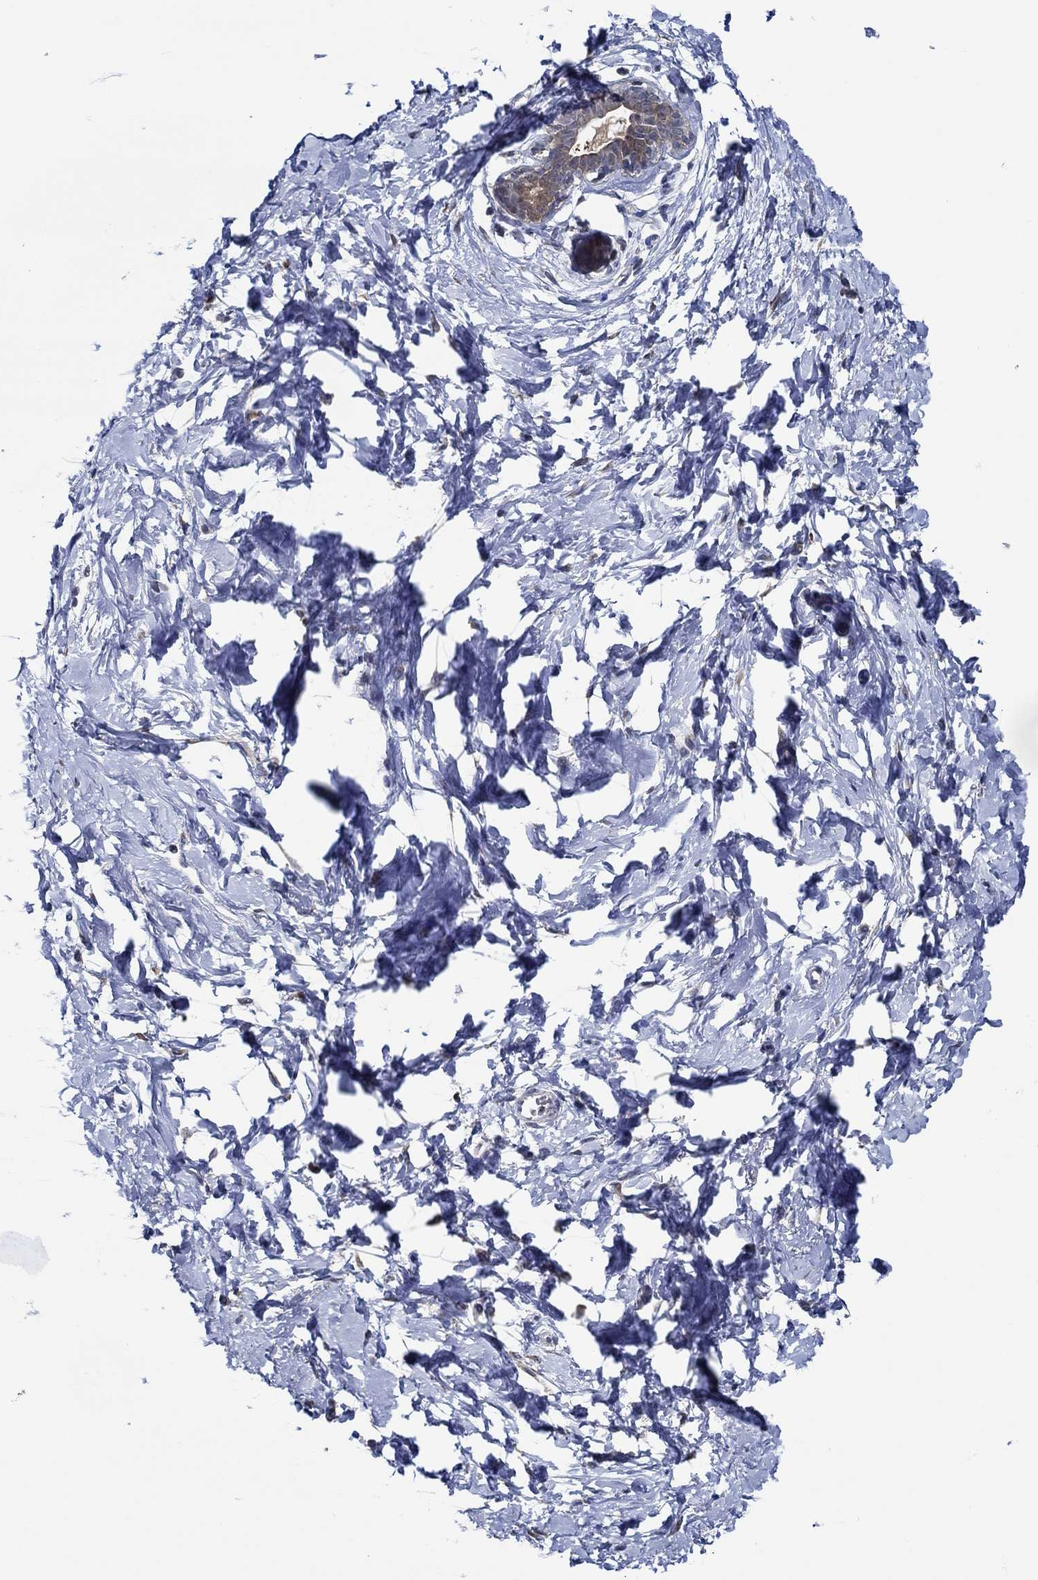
{"staining": {"intensity": "negative", "quantity": "none", "location": "none"}, "tissue": "breast", "cell_type": "Adipocytes", "image_type": "normal", "snomed": [{"axis": "morphology", "description": "Normal tissue, NOS"}, {"axis": "topography", "description": "Breast"}], "caption": "Immunohistochemistry (IHC) of benign human breast exhibits no expression in adipocytes. Brightfield microscopy of immunohistochemistry stained with DAB (brown) and hematoxylin (blue), captured at high magnification.", "gene": "DACT1", "patient": {"sex": "female", "age": 37}}